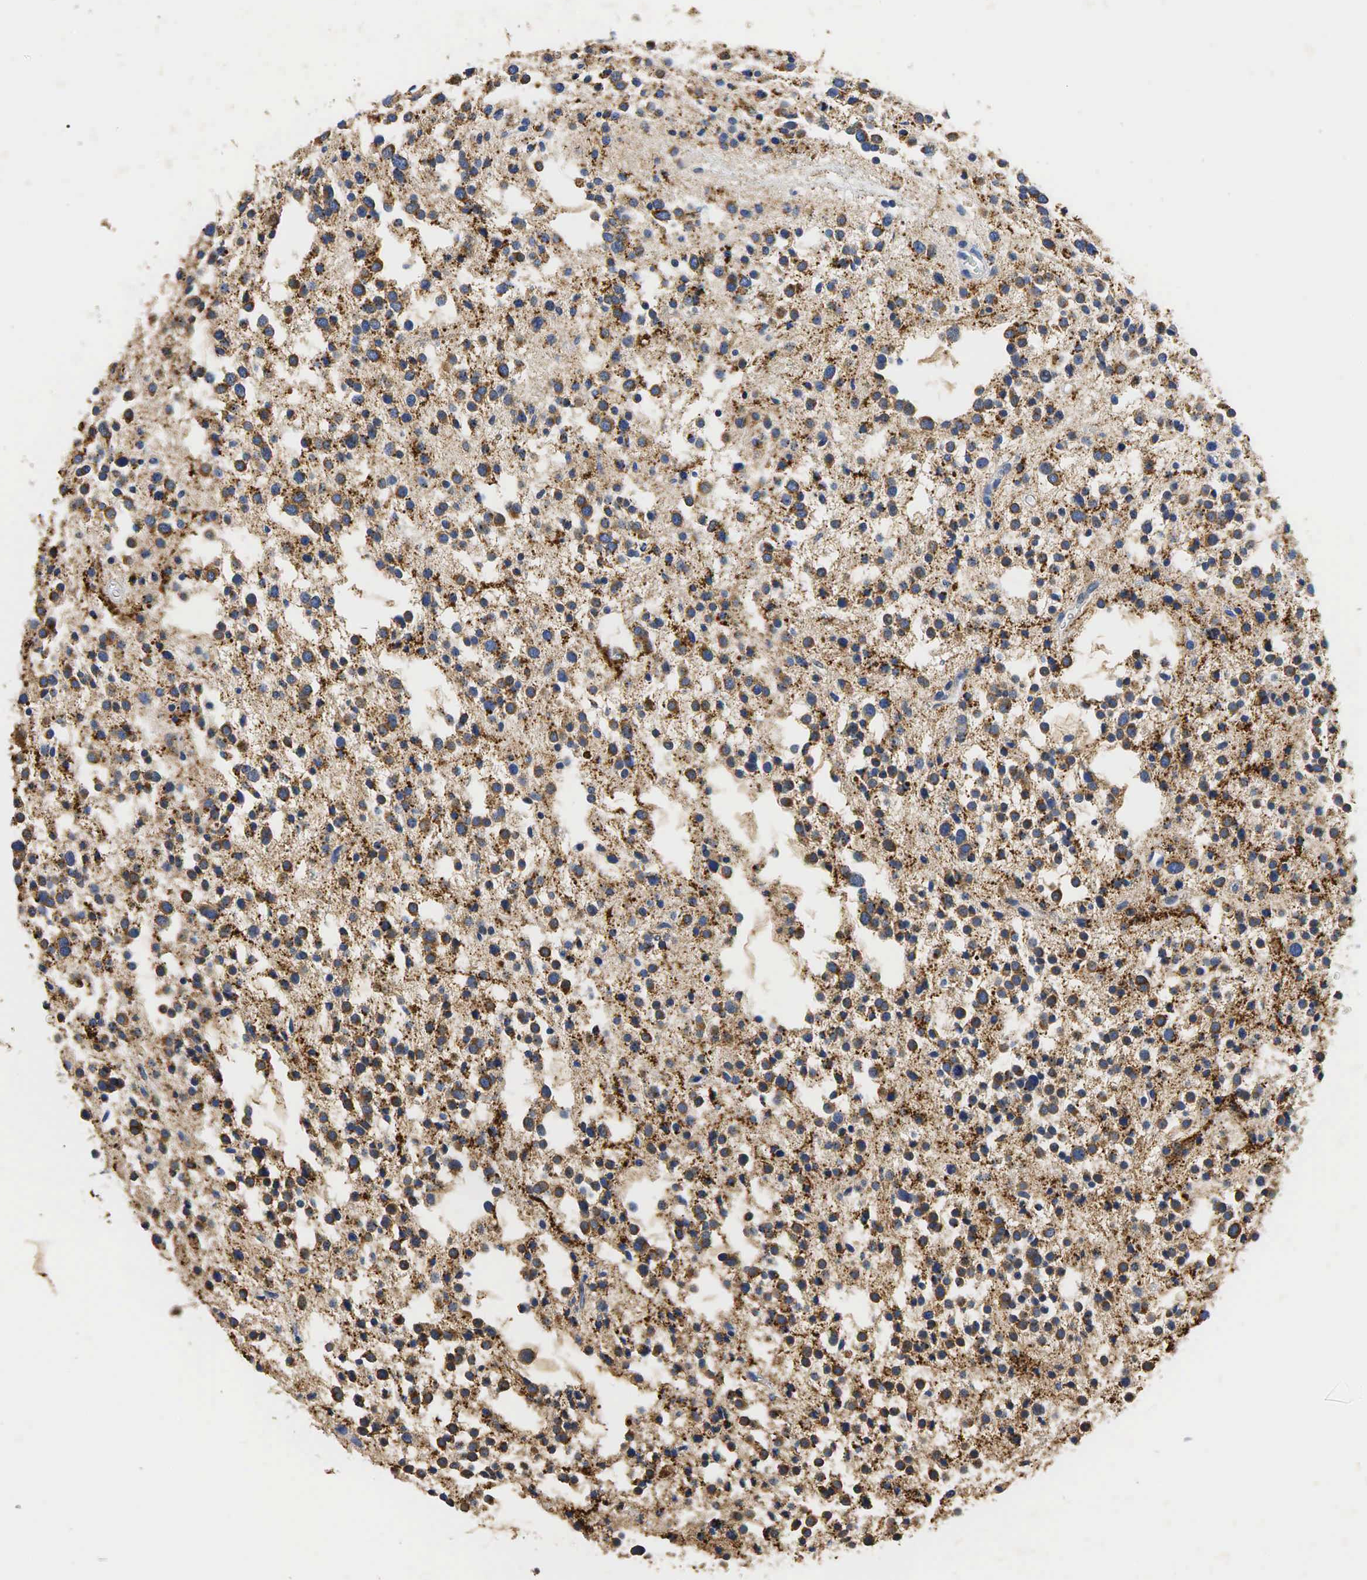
{"staining": {"intensity": "moderate", "quantity": ">75%", "location": "cytoplasmic/membranous"}, "tissue": "glioma", "cell_type": "Tumor cells", "image_type": "cancer", "snomed": [{"axis": "morphology", "description": "Glioma, malignant, Low grade"}, {"axis": "topography", "description": "Brain"}], "caption": "Human glioma stained with a protein marker exhibits moderate staining in tumor cells.", "gene": "SYP", "patient": {"sex": "female", "age": 36}}